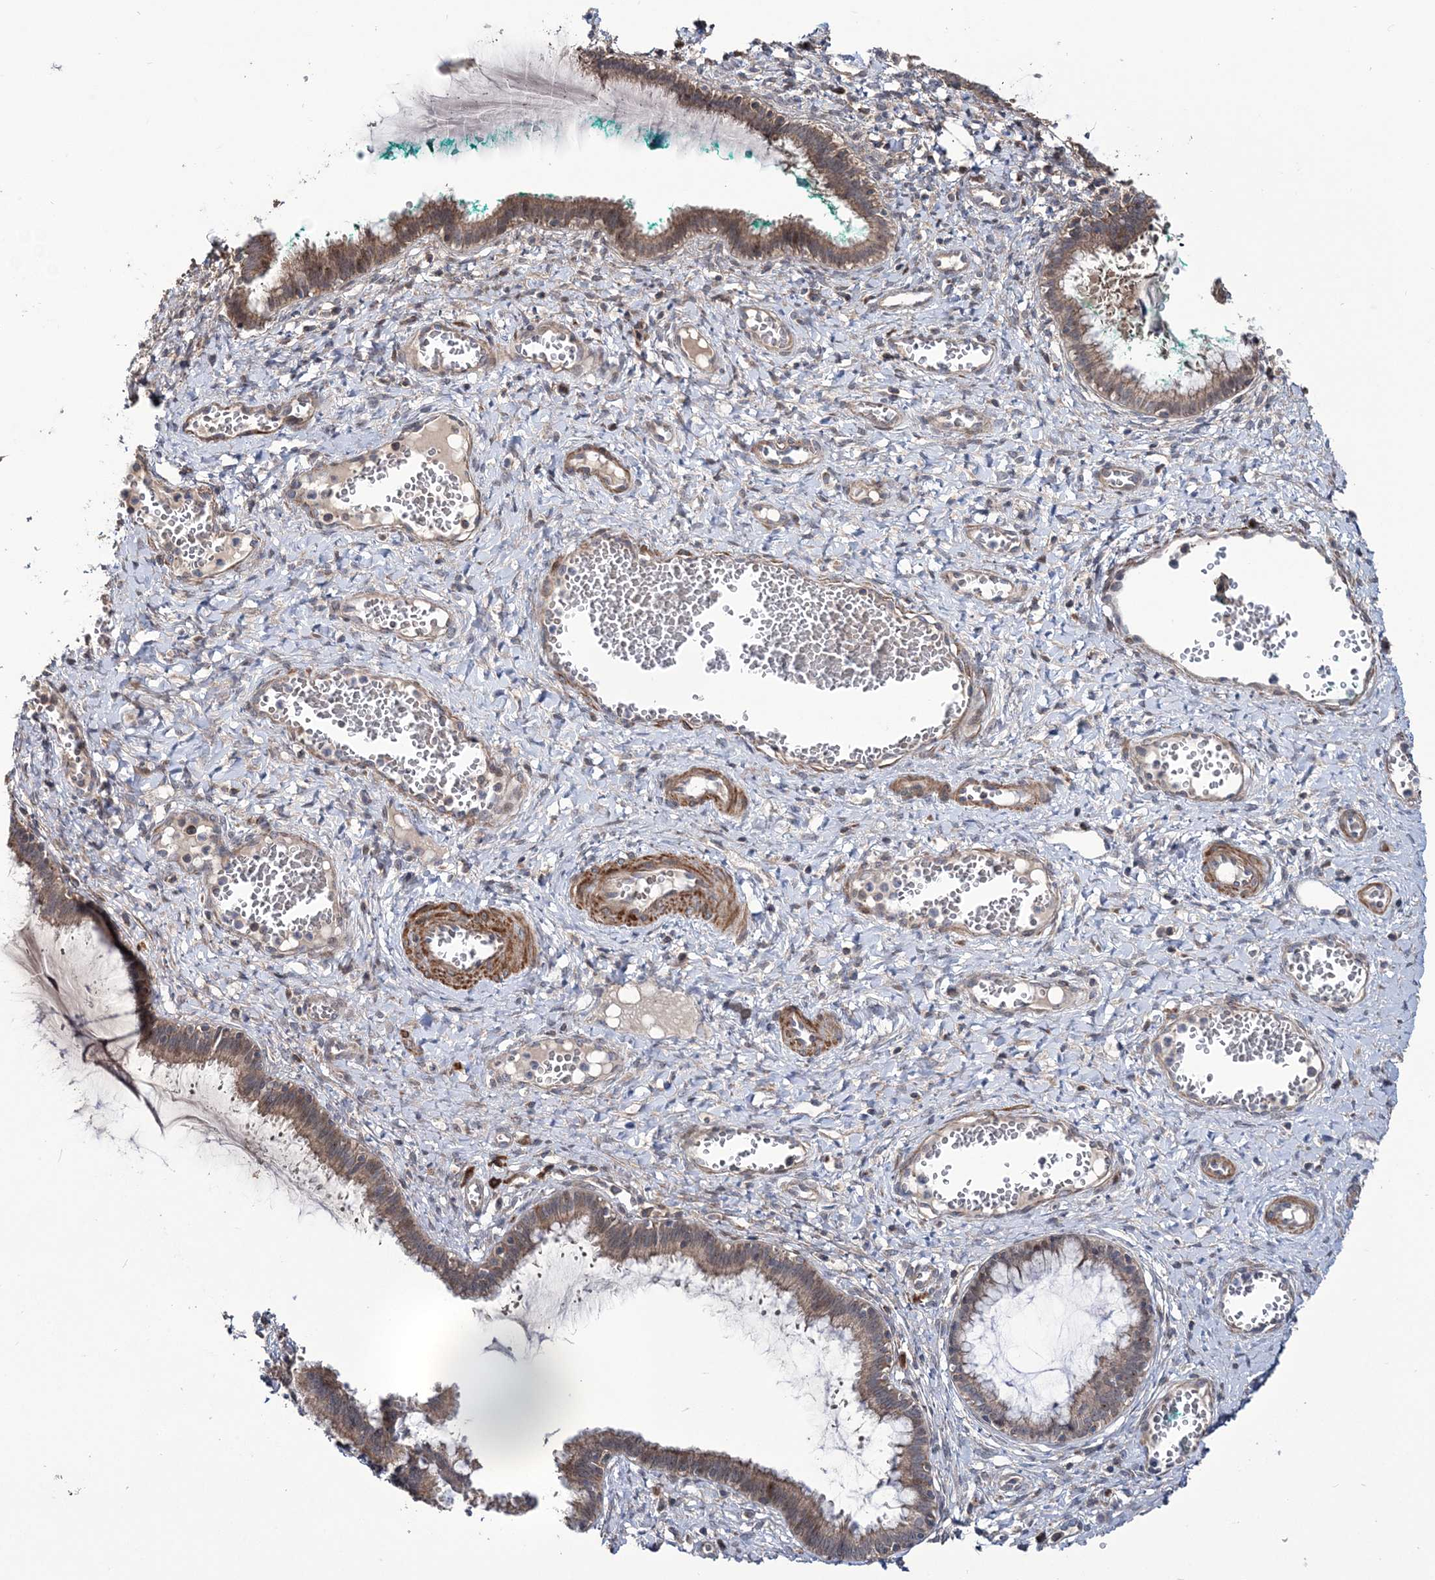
{"staining": {"intensity": "moderate", "quantity": "25%-75%", "location": "cytoplasmic/membranous"}, "tissue": "cervix", "cell_type": "Glandular cells", "image_type": "normal", "snomed": [{"axis": "morphology", "description": "Normal tissue, NOS"}, {"axis": "morphology", "description": "Adenocarcinoma, NOS"}, {"axis": "topography", "description": "Cervix"}], "caption": "Cervix stained with IHC demonstrates moderate cytoplasmic/membranous expression in about 25%-75% of glandular cells. (IHC, brightfield microscopy, high magnification).", "gene": "PPP2R2B", "patient": {"sex": "female", "age": 29}}